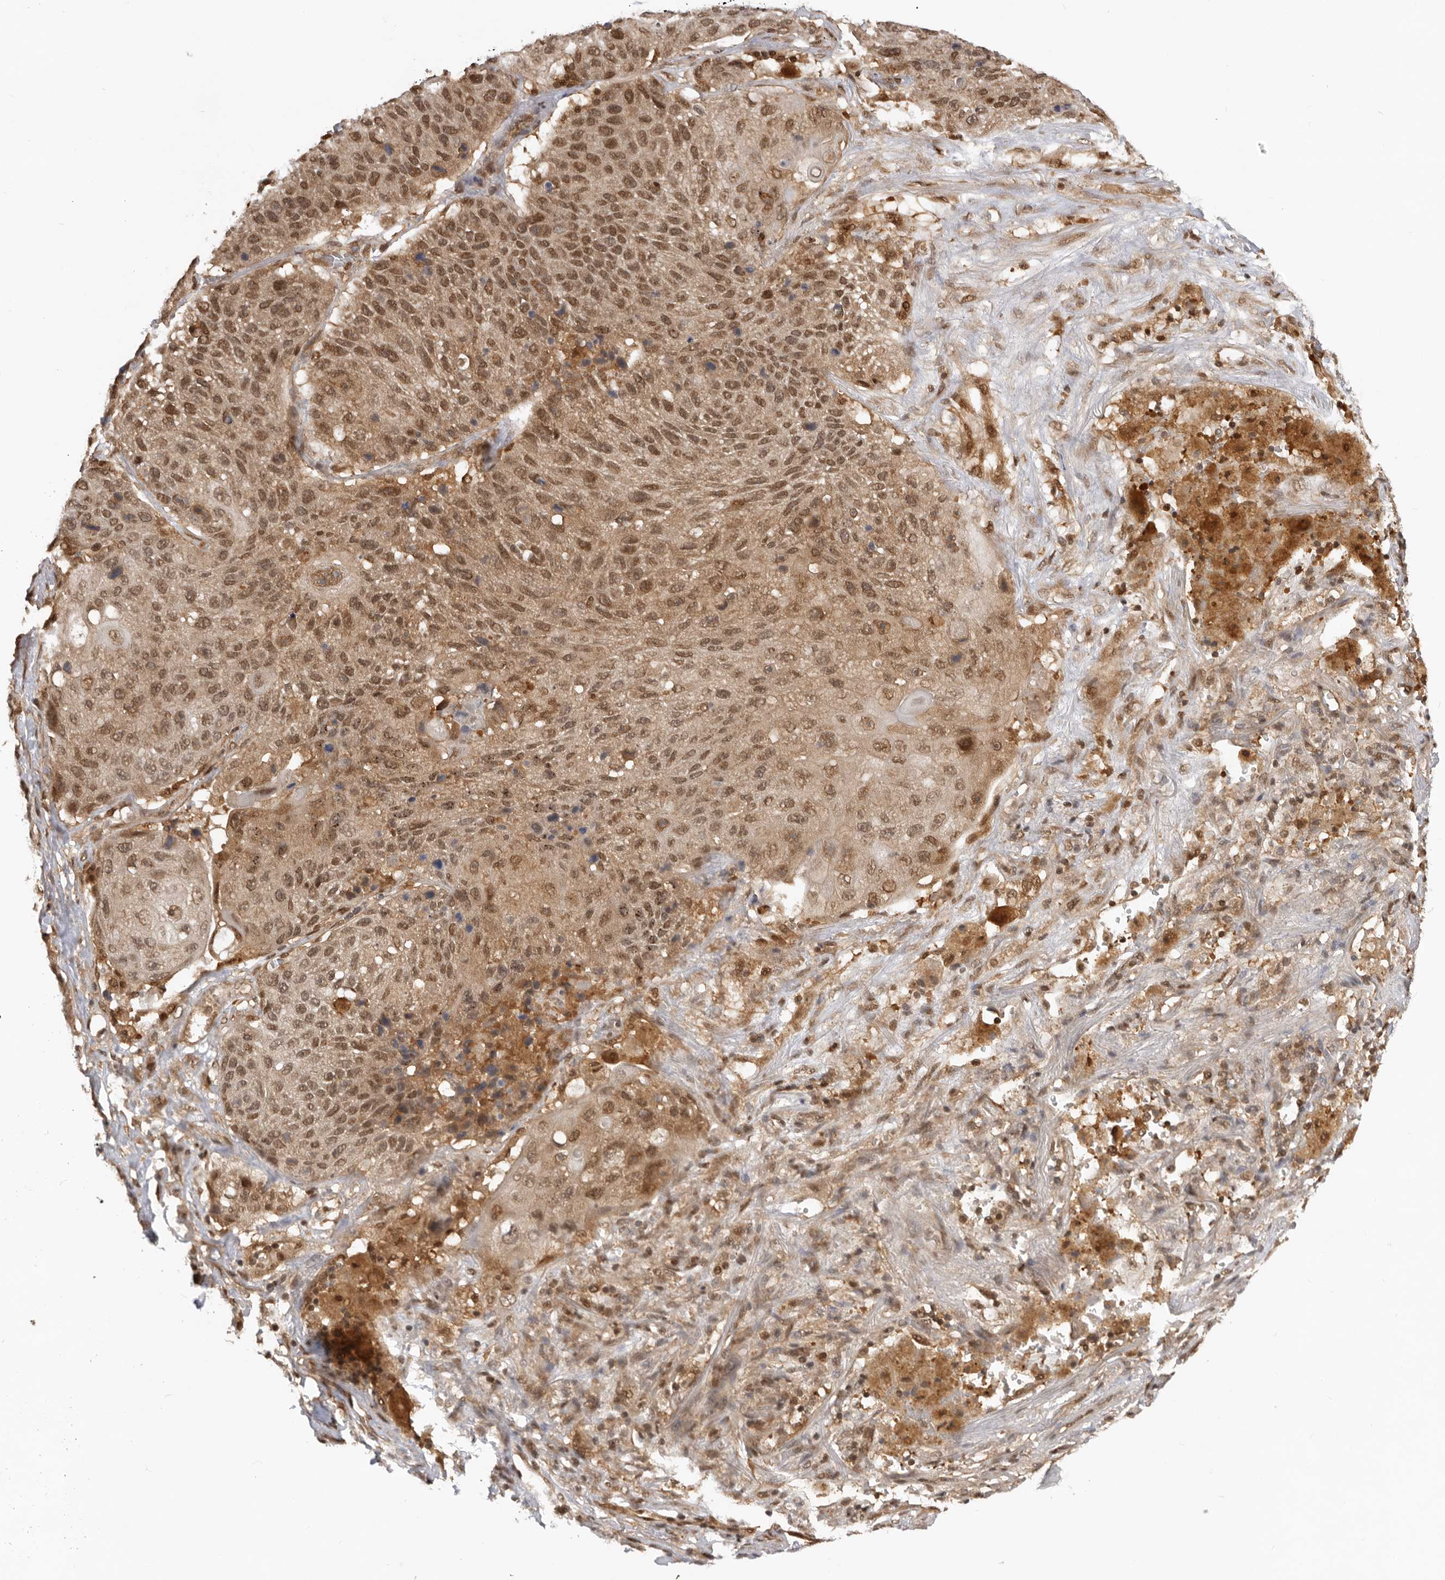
{"staining": {"intensity": "moderate", "quantity": ">75%", "location": "cytoplasmic/membranous,nuclear"}, "tissue": "lung cancer", "cell_type": "Tumor cells", "image_type": "cancer", "snomed": [{"axis": "morphology", "description": "Squamous cell carcinoma, NOS"}, {"axis": "topography", "description": "Lung"}], "caption": "Immunohistochemical staining of squamous cell carcinoma (lung) shows medium levels of moderate cytoplasmic/membranous and nuclear positivity in about >75% of tumor cells.", "gene": "ADPRS", "patient": {"sex": "male", "age": 61}}